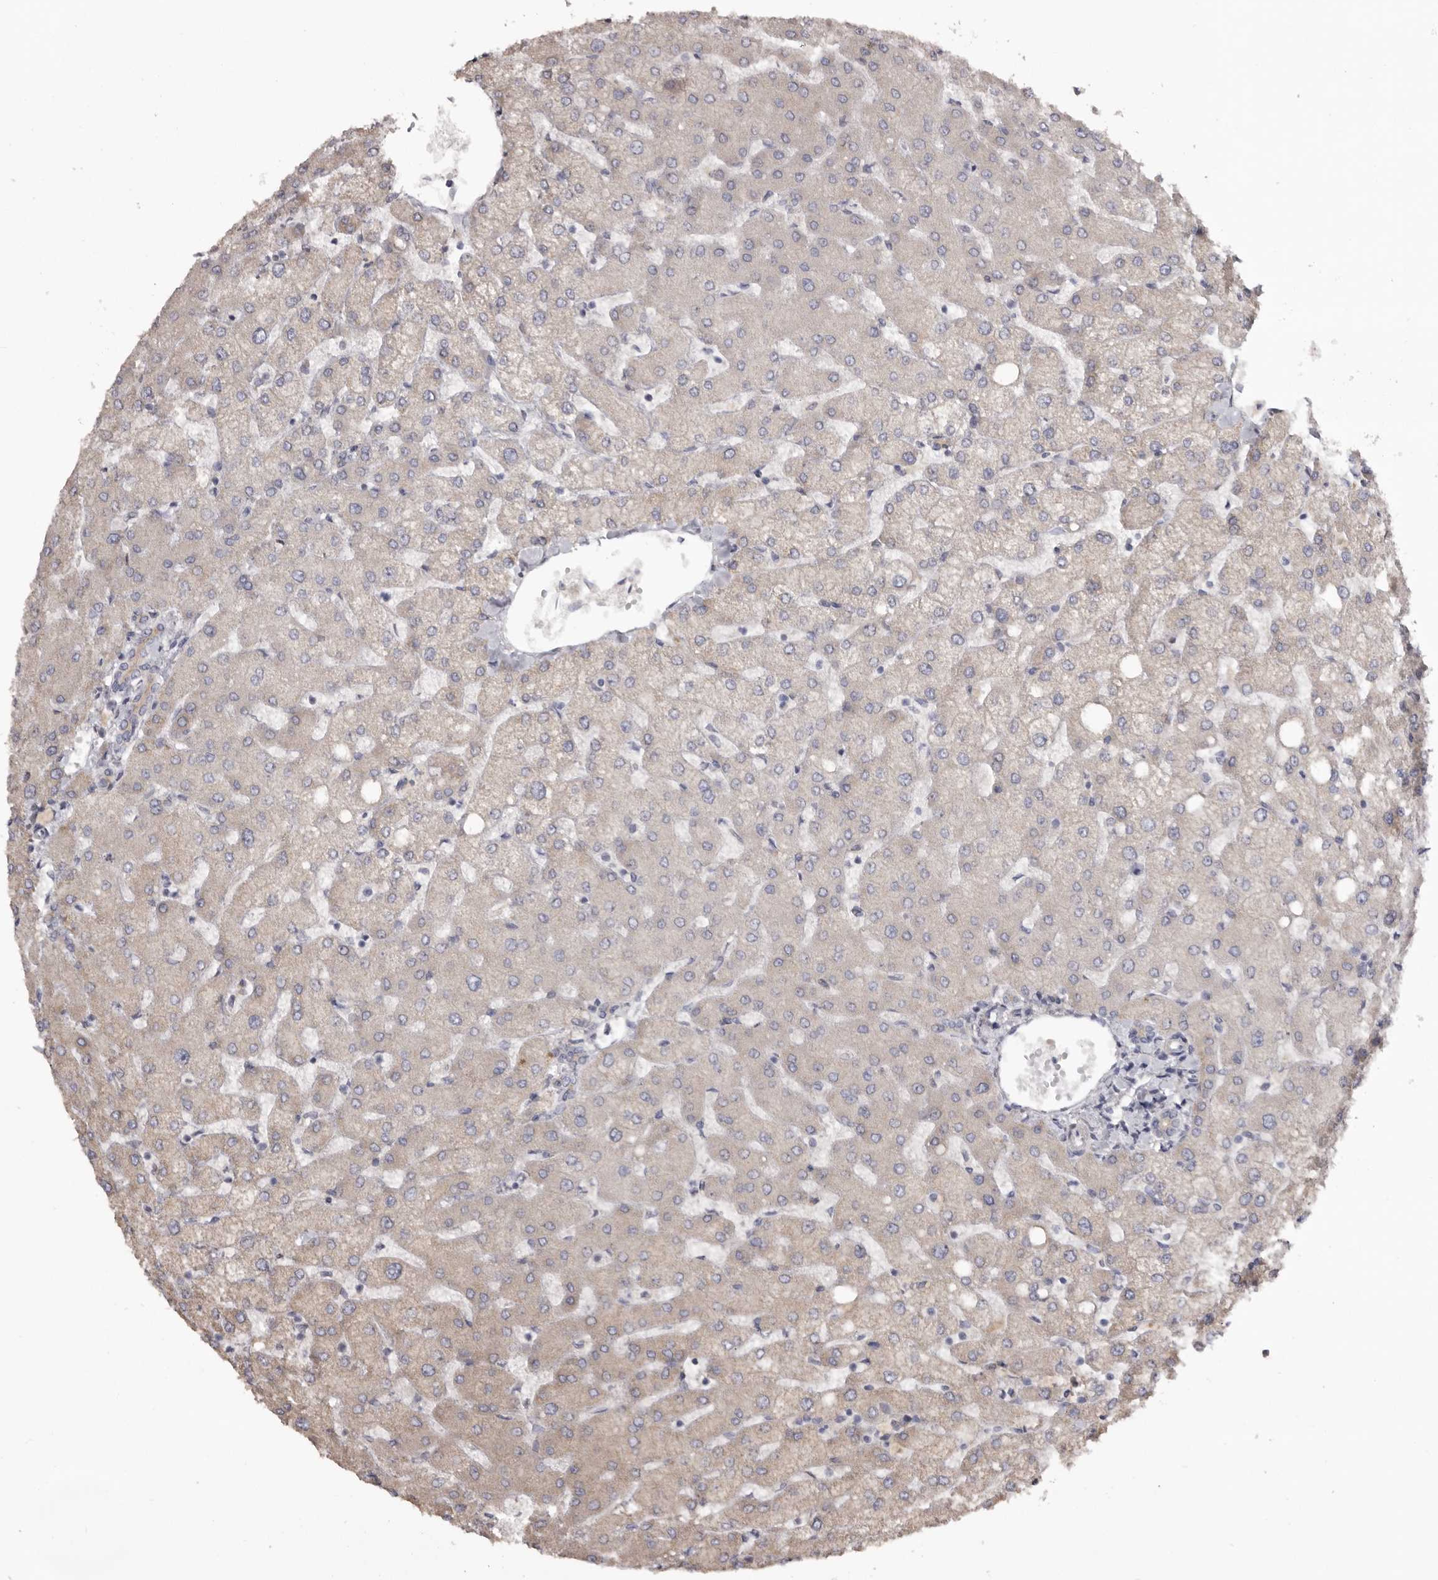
{"staining": {"intensity": "negative", "quantity": "none", "location": "none"}, "tissue": "liver", "cell_type": "Cholangiocytes", "image_type": "normal", "snomed": [{"axis": "morphology", "description": "Normal tissue, NOS"}, {"axis": "topography", "description": "Liver"}], "caption": "IHC photomicrograph of unremarkable liver: liver stained with DAB displays no significant protein positivity in cholangiocytes.", "gene": "PIGX", "patient": {"sex": "female", "age": 54}}